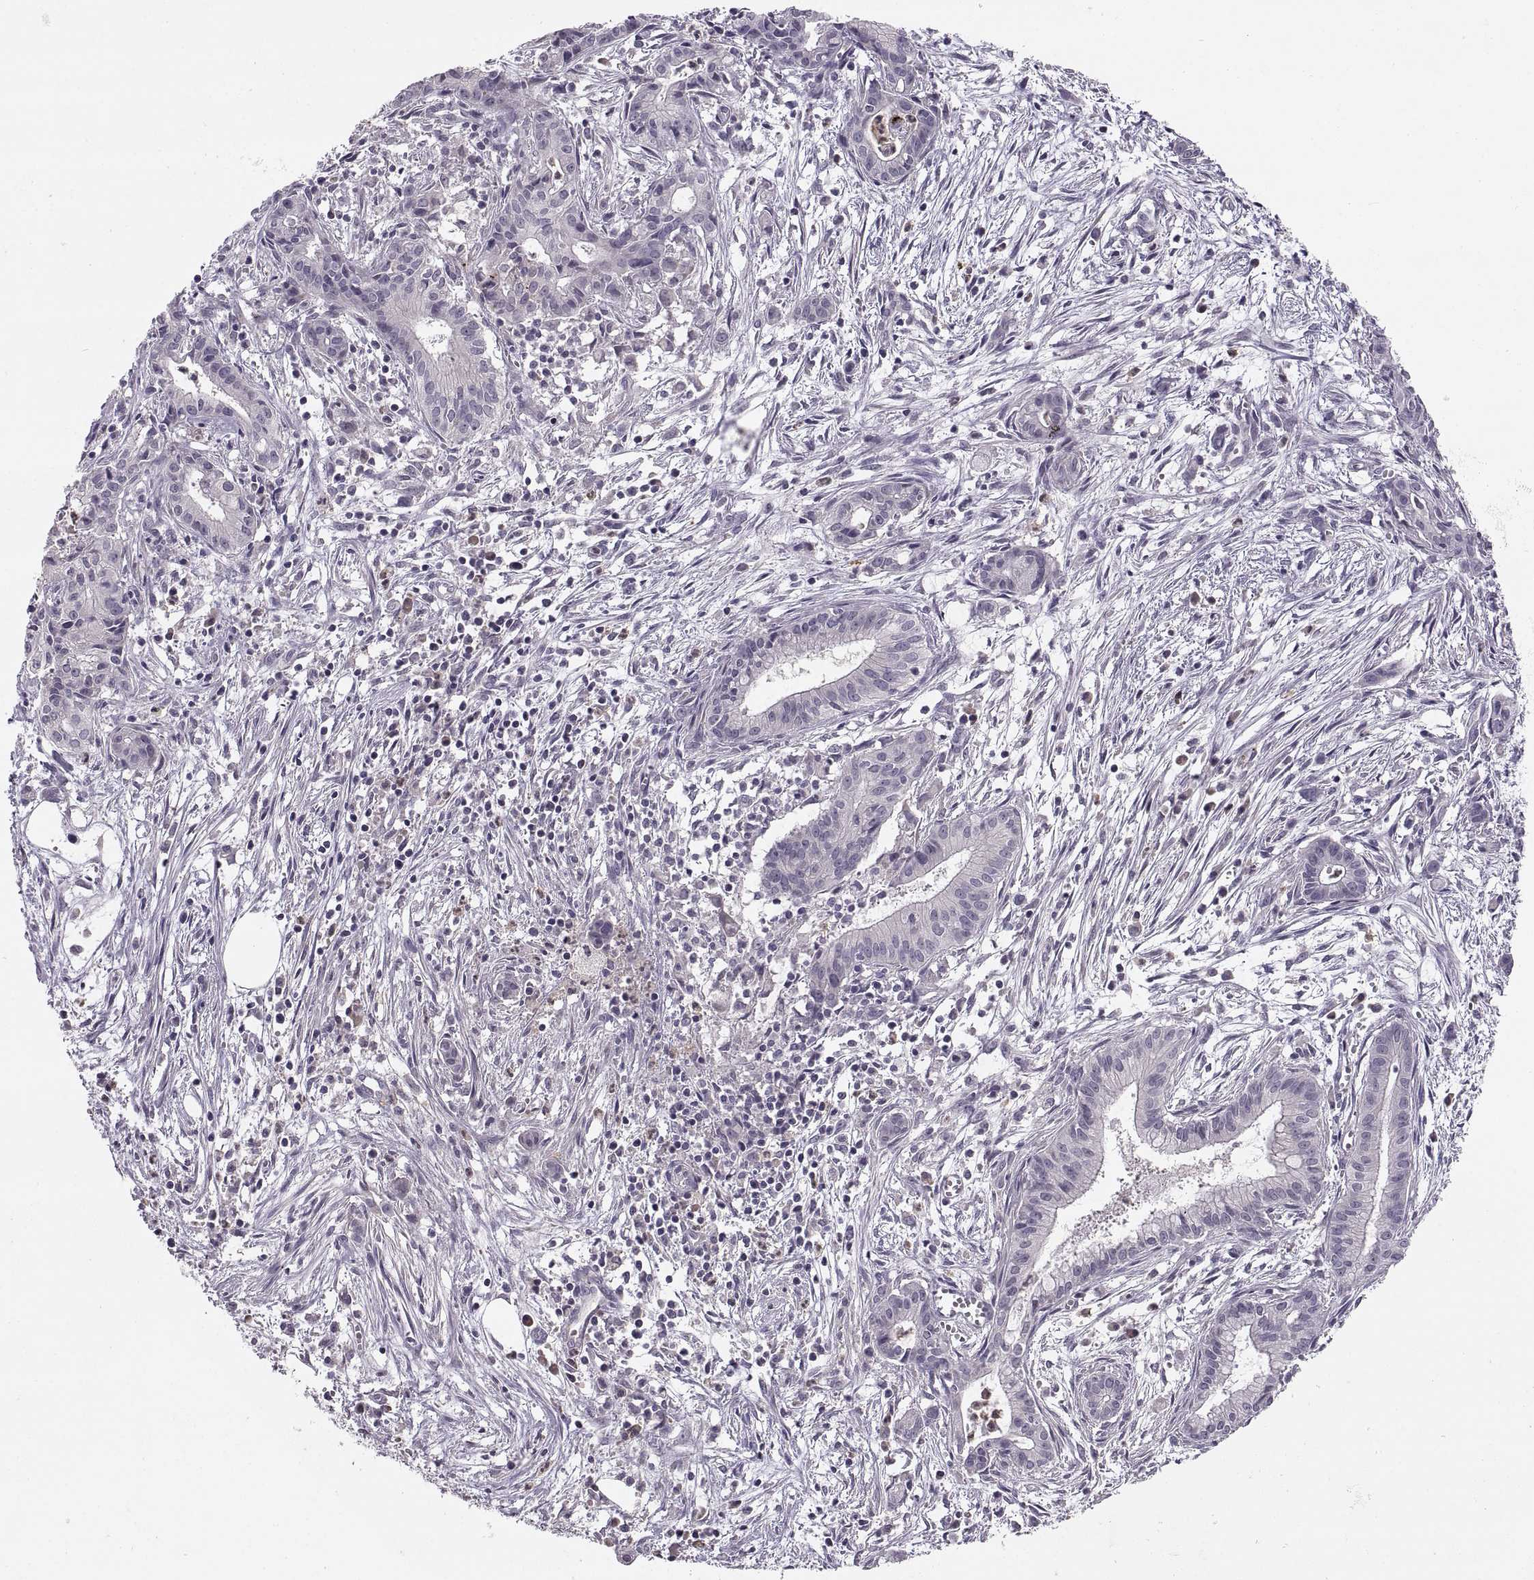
{"staining": {"intensity": "negative", "quantity": "none", "location": "none"}, "tissue": "pancreatic cancer", "cell_type": "Tumor cells", "image_type": "cancer", "snomed": [{"axis": "morphology", "description": "Adenocarcinoma, NOS"}, {"axis": "topography", "description": "Pancreas"}], "caption": "IHC photomicrograph of pancreatic cancer (adenocarcinoma) stained for a protein (brown), which demonstrates no positivity in tumor cells.", "gene": "ADH6", "patient": {"sex": "male", "age": 48}}